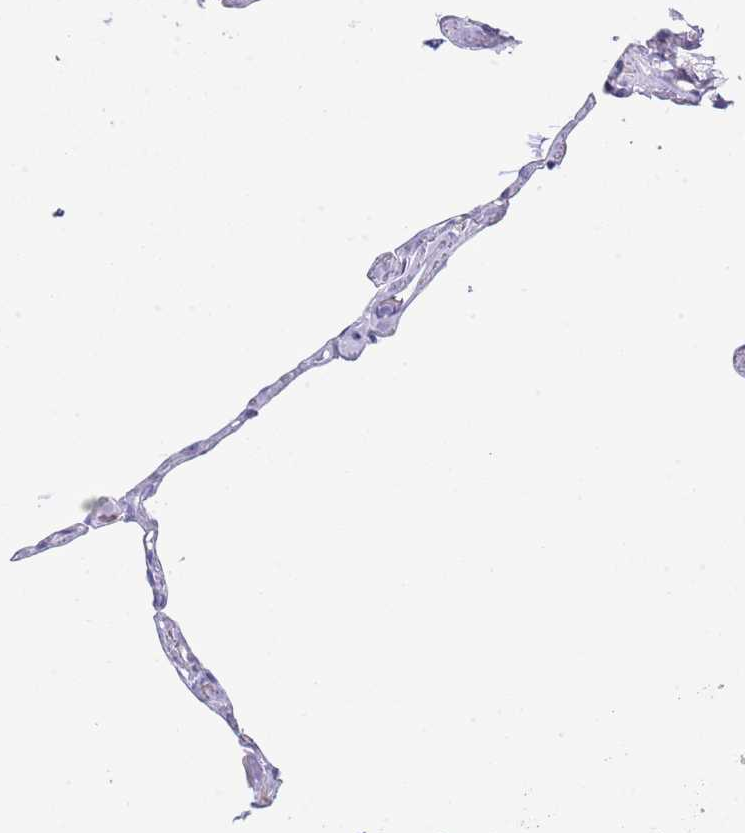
{"staining": {"intensity": "negative", "quantity": "none", "location": "none"}, "tissue": "lung", "cell_type": "Alveolar cells", "image_type": "normal", "snomed": [{"axis": "morphology", "description": "Normal tissue, NOS"}, {"axis": "topography", "description": "Lung"}], "caption": "IHC image of normal lung: lung stained with DAB demonstrates no significant protein positivity in alveolar cells.", "gene": "OR2Z1", "patient": {"sex": "male", "age": 65}}